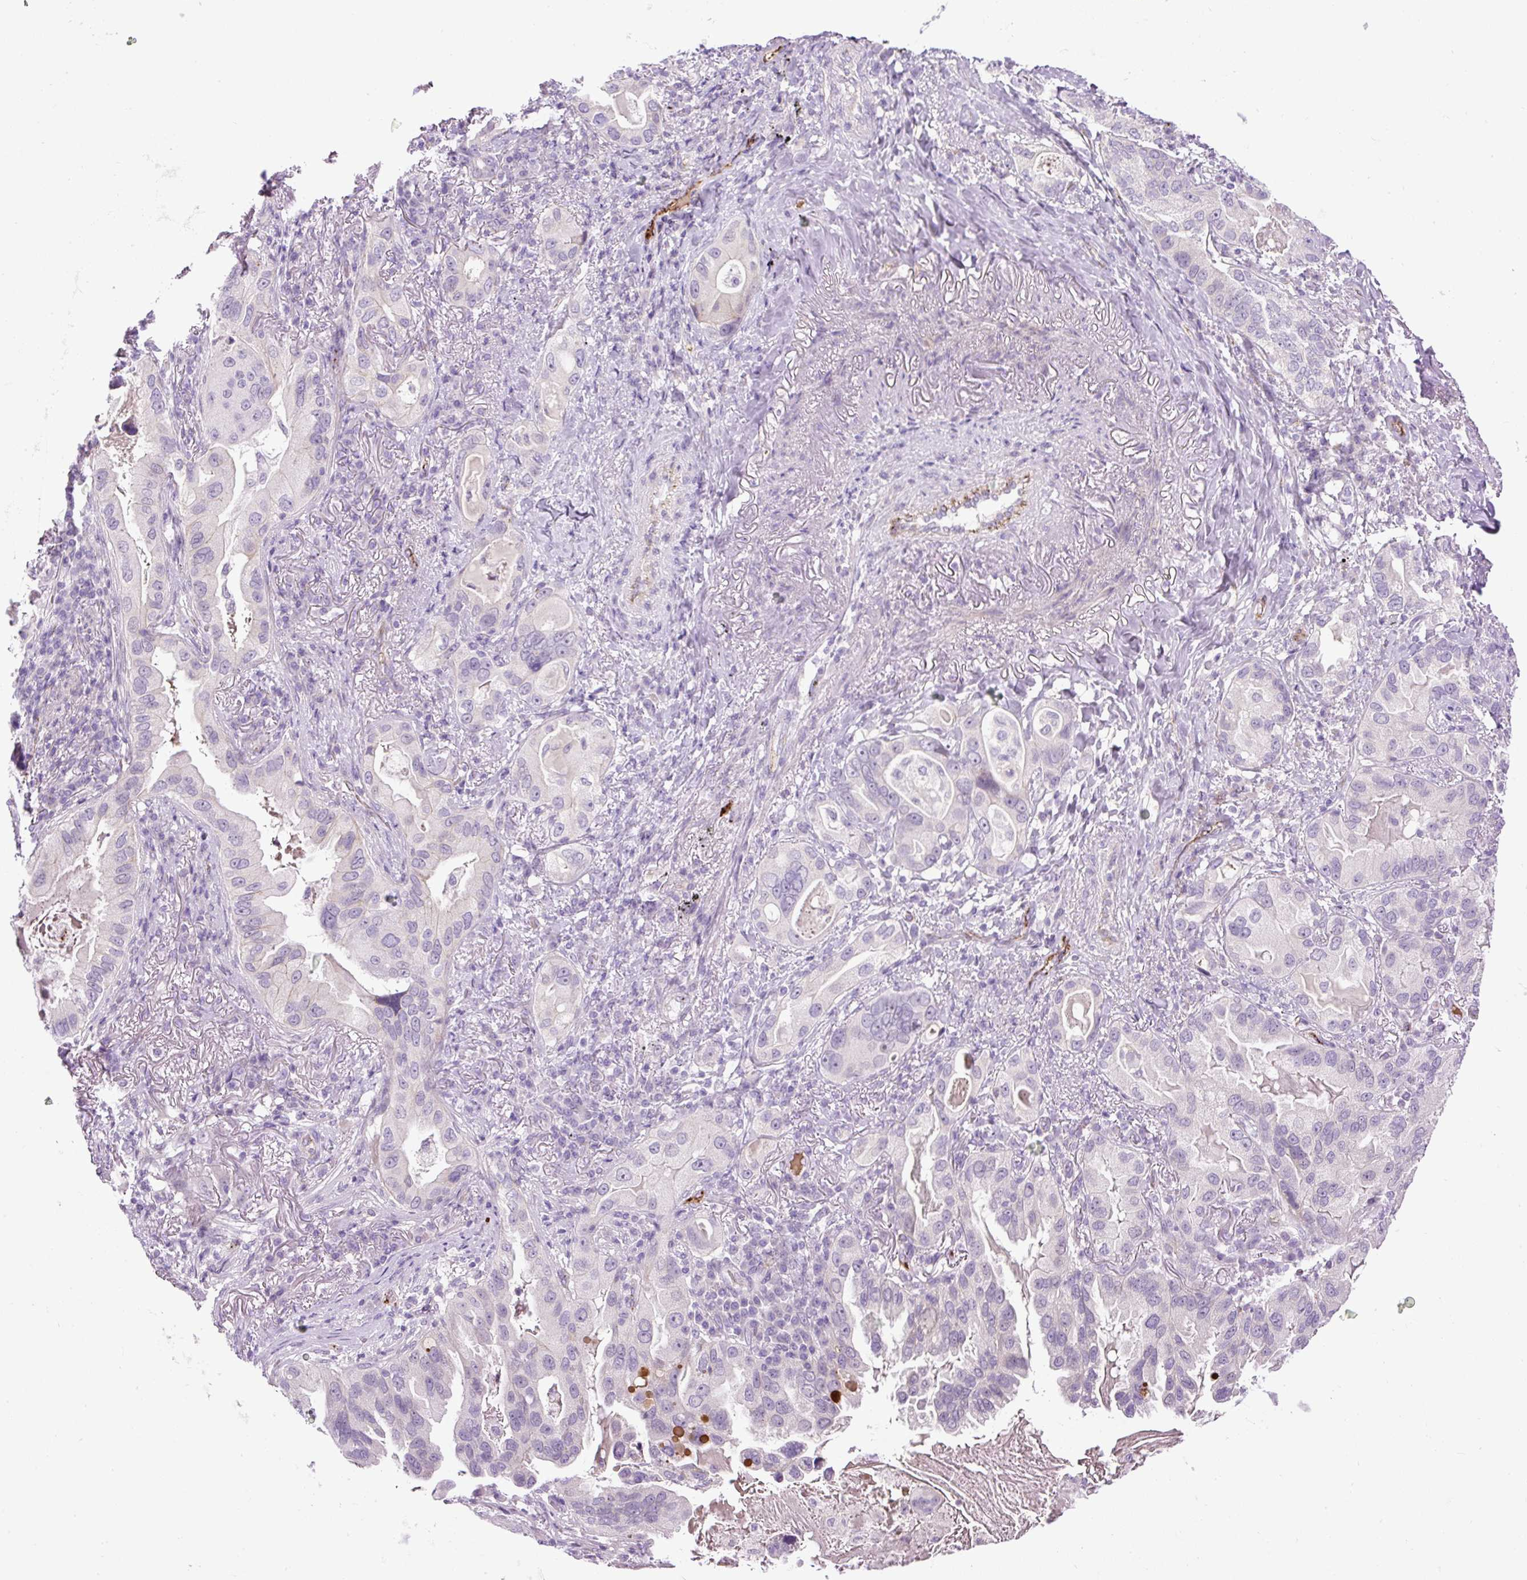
{"staining": {"intensity": "negative", "quantity": "none", "location": "none"}, "tissue": "lung cancer", "cell_type": "Tumor cells", "image_type": "cancer", "snomed": [{"axis": "morphology", "description": "Adenocarcinoma, NOS"}, {"axis": "topography", "description": "Lung"}], "caption": "This histopathology image is of adenocarcinoma (lung) stained with IHC to label a protein in brown with the nuclei are counter-stained blue. There is no staining in tumor cells.", "gene": "LEFTY2", "patient": {"sex": "female", "age": 69}}